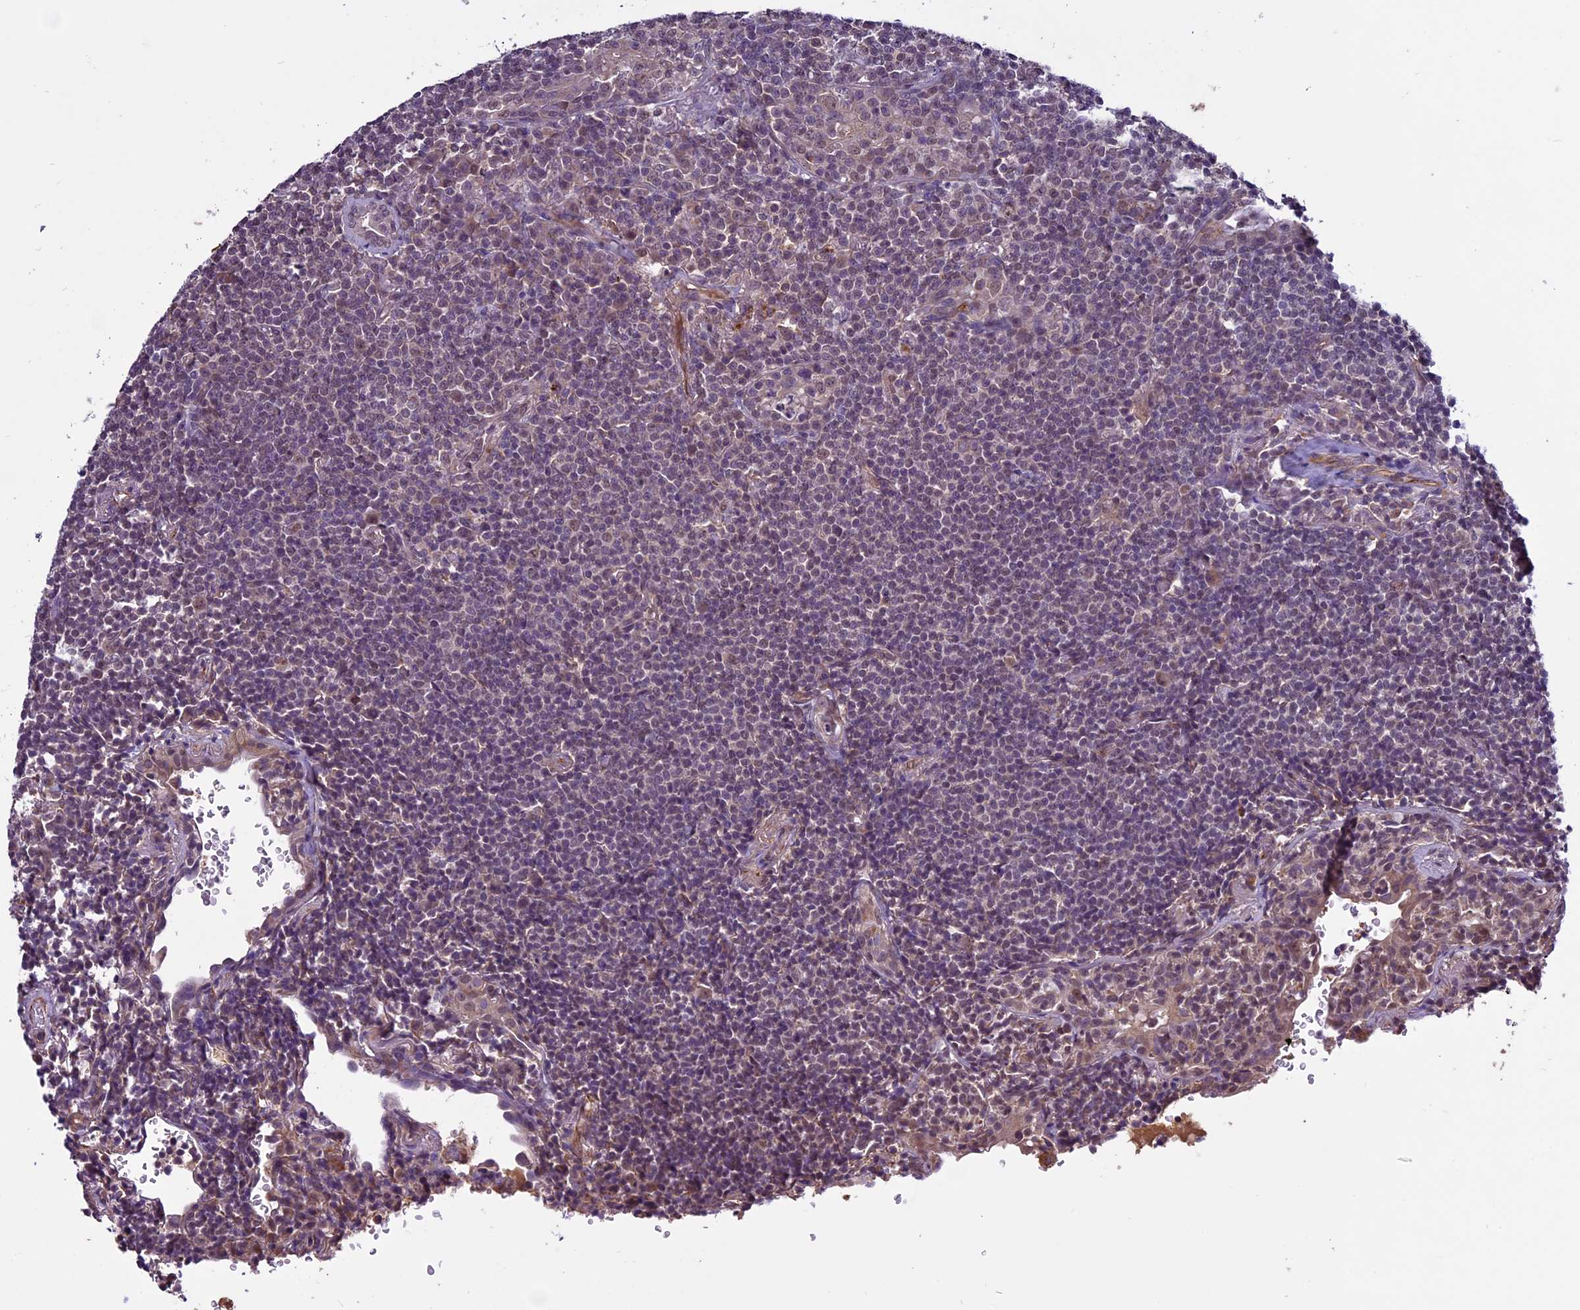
{"staining": {"intensity": "negative", "quantity": "none", "location": "none"}, "tissue": "lymphoma", "cell_type": "Tumor cells", "image_type": "cancer", "snomed": [{"axis": "morphology", "description": "Malignant lymphoma, non-Hodgkin's type, Low grade"}, {"axis": "topography", "description": "Lung"}], "caption": "The IHC histopathology image has no significant staining in tumor cells of malignant lymphoma, non-Hodgkin's type (low-grade) tissue.", "gene": "C3orf70", "patient": {"sex": "female", "age": 71}}